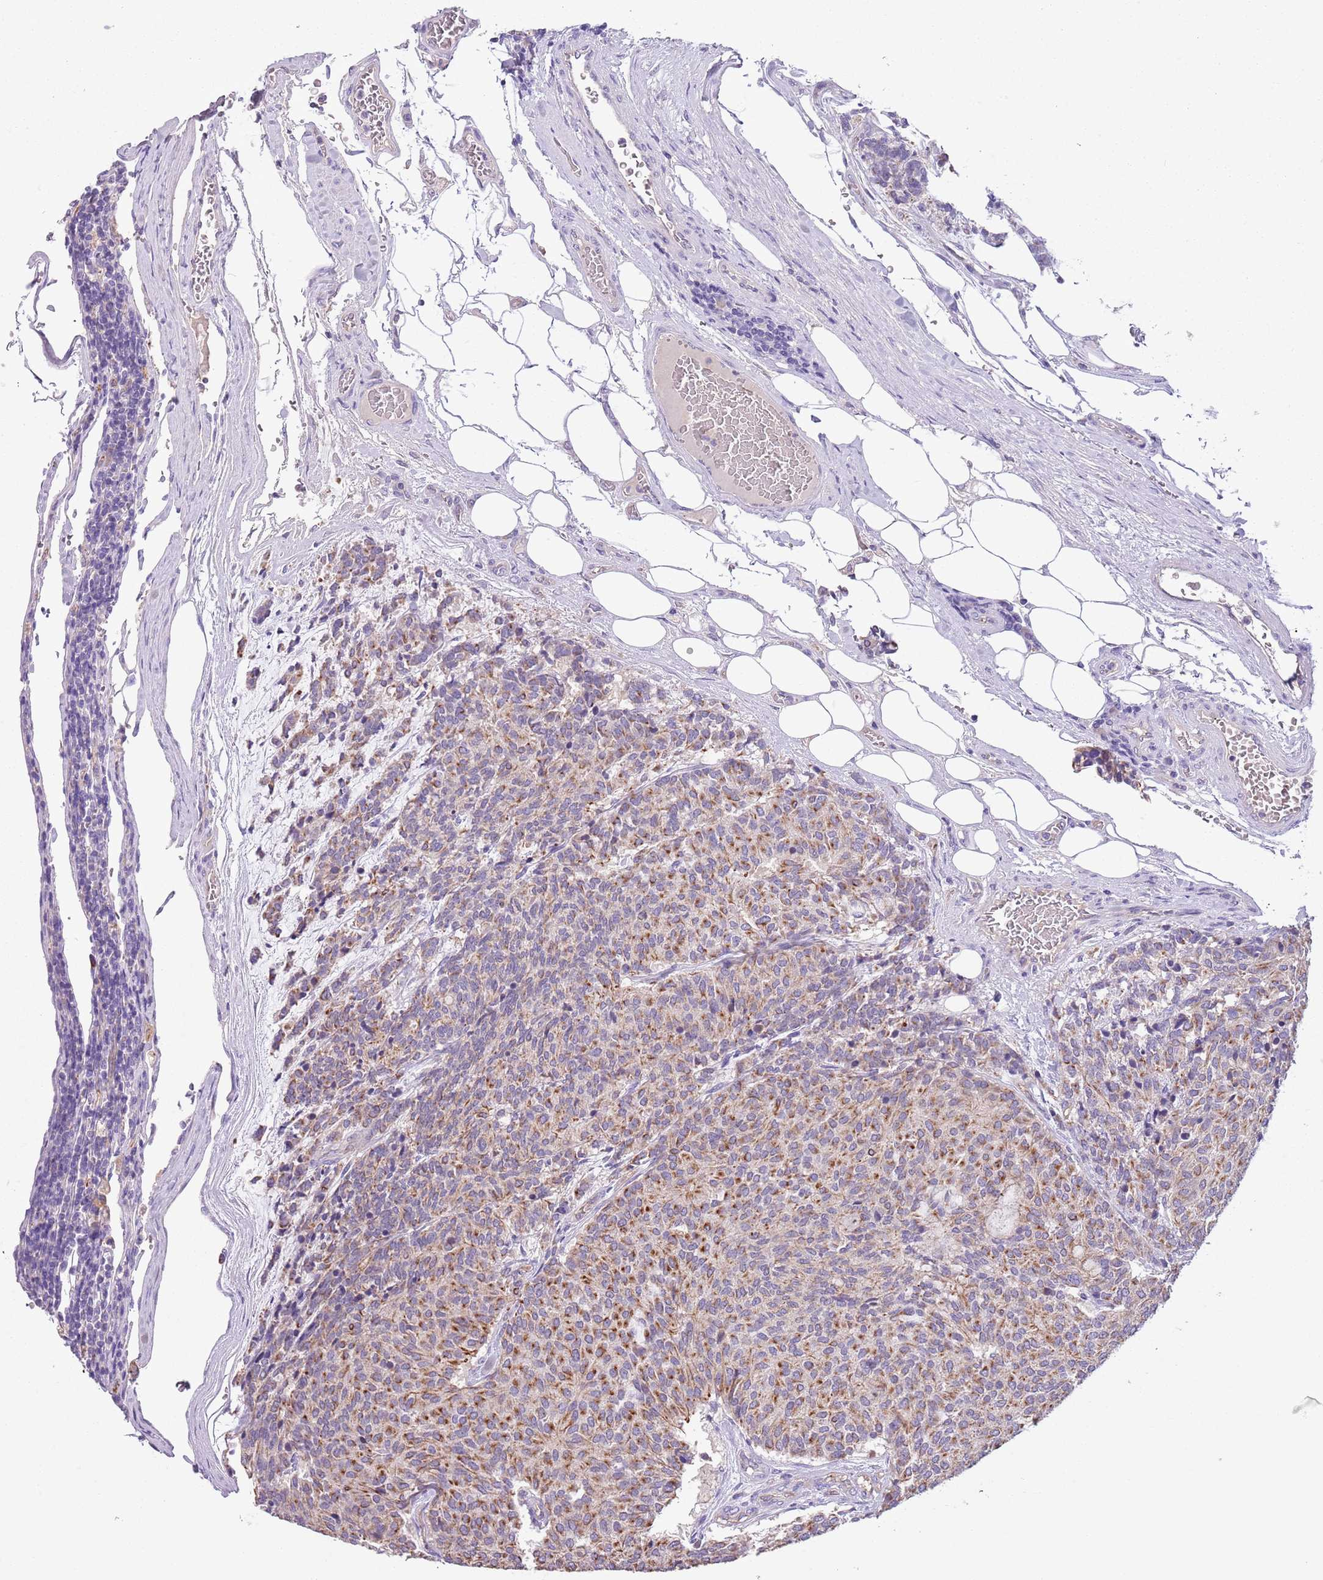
{"staining": {"intensity": "strong", "quantity": "25%-75%", "location": "cytoplasmic/membranous"}, "tissue": "carcinoid", "cell_type": "Tumor cells", "image_type": "cancer", "snomed": [{"axis": "morphology", "description": "Carcinoid, malignant, NOS"}, {"axis": "topography", "description": "Pancreas"}], "caption": "This is an image of immunohistochemistry staining of carcinoid (malignant), which shows strong staining in the cytoplasmic/membranous of tumor cells.", "gene": "HES3", "patient": {"sex": "female", "age": 54}}